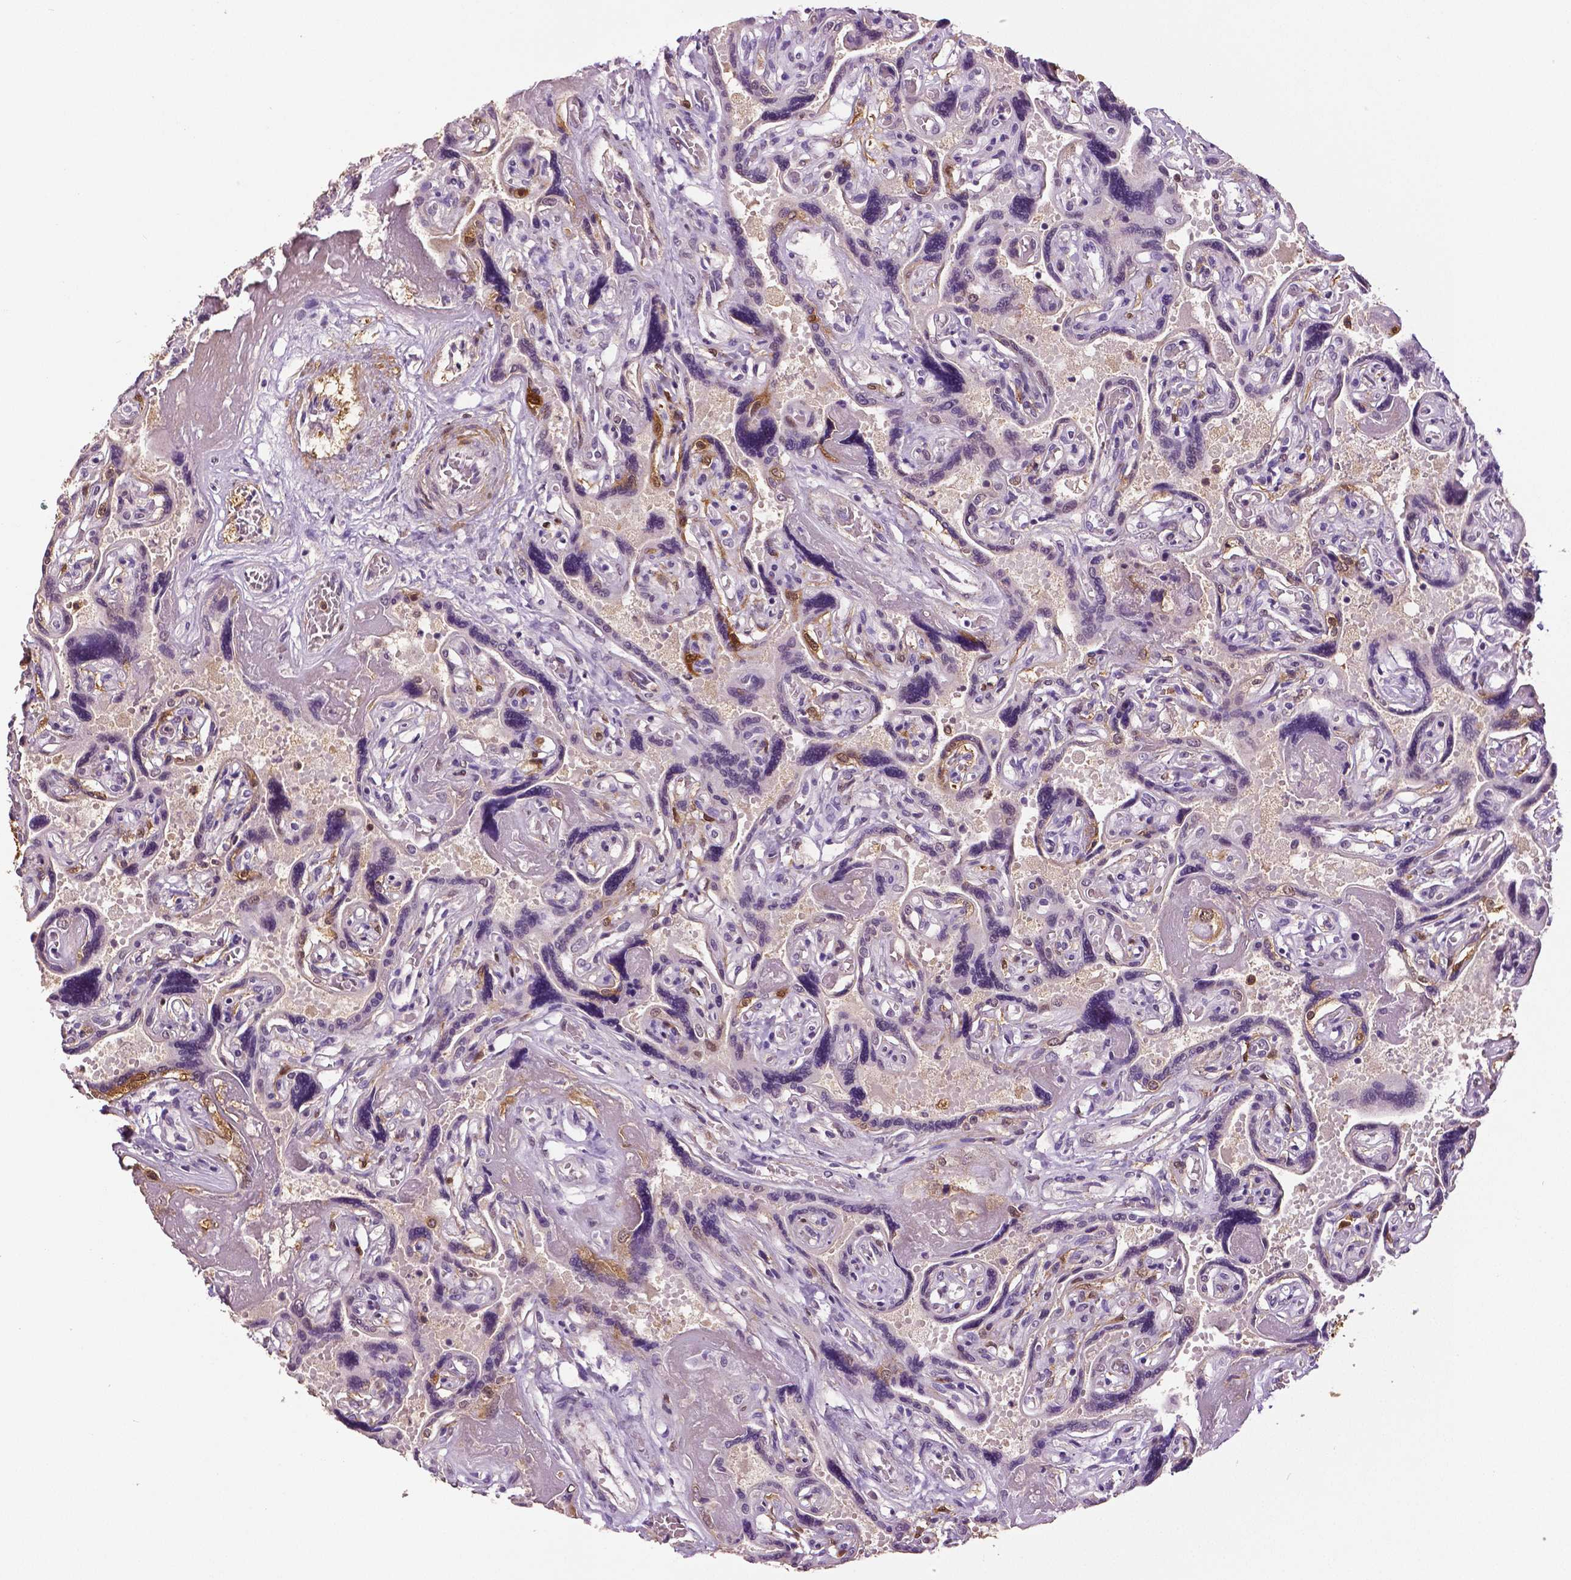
{"staining": {"intensity": "negative", "quantity": "none", "location": "none"}, "tissue": "placenta", "cell_type": "Decidual cells", "image_type": "normal", "snomed": [{"axis": "morphology", "description": "Normal tissue, NOS"}, {"axis": "topography", "description": "Placenta"}], "caption": "IHC photomicrograph of normal human placenta stained for a protein (brown), which shows no staining in decidual cells.", "gene": "PHGDH", "patient": {"sex": "female", "age": 32}}